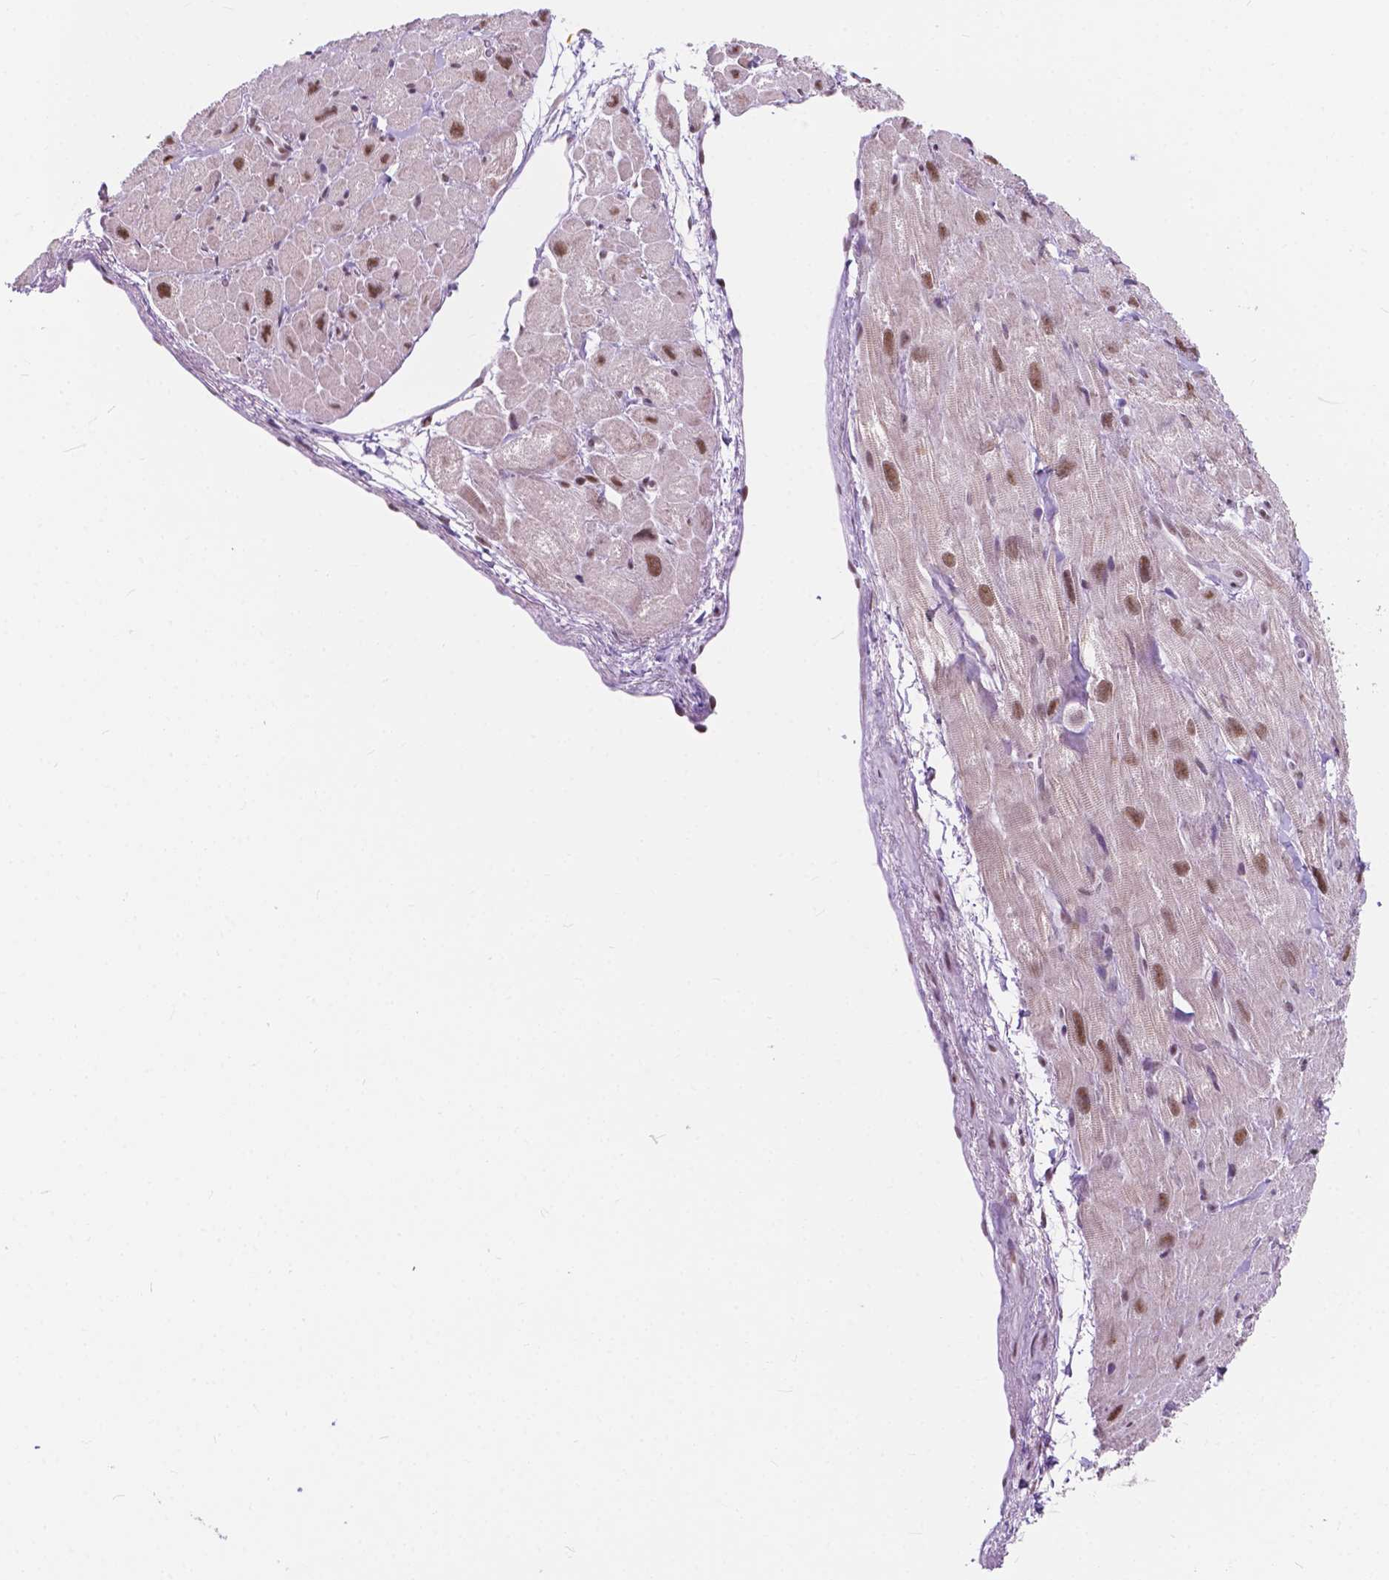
{"staining": {"intensity": "moderate", "quantity": "25%-75%", "location": "cytoplasmic/membranous,nuclear"}, "tissue": "heart muscle", "cell_type": "Cardiomyocytes", "image_type": "normal", "snomed": [{"axis": "morphology", "description": "Normal tissue, NOS"}, {"axis": "topography", "description": "Heart"}], "caption": "The image demonstrates a brown stain indicating the presence of a protein in the cytoplasmic/membranous,nuclear of cardiomyocytes in heart muscle.", "gene": "BCAS2", "patient": {"sex": "female", "age": 62}}